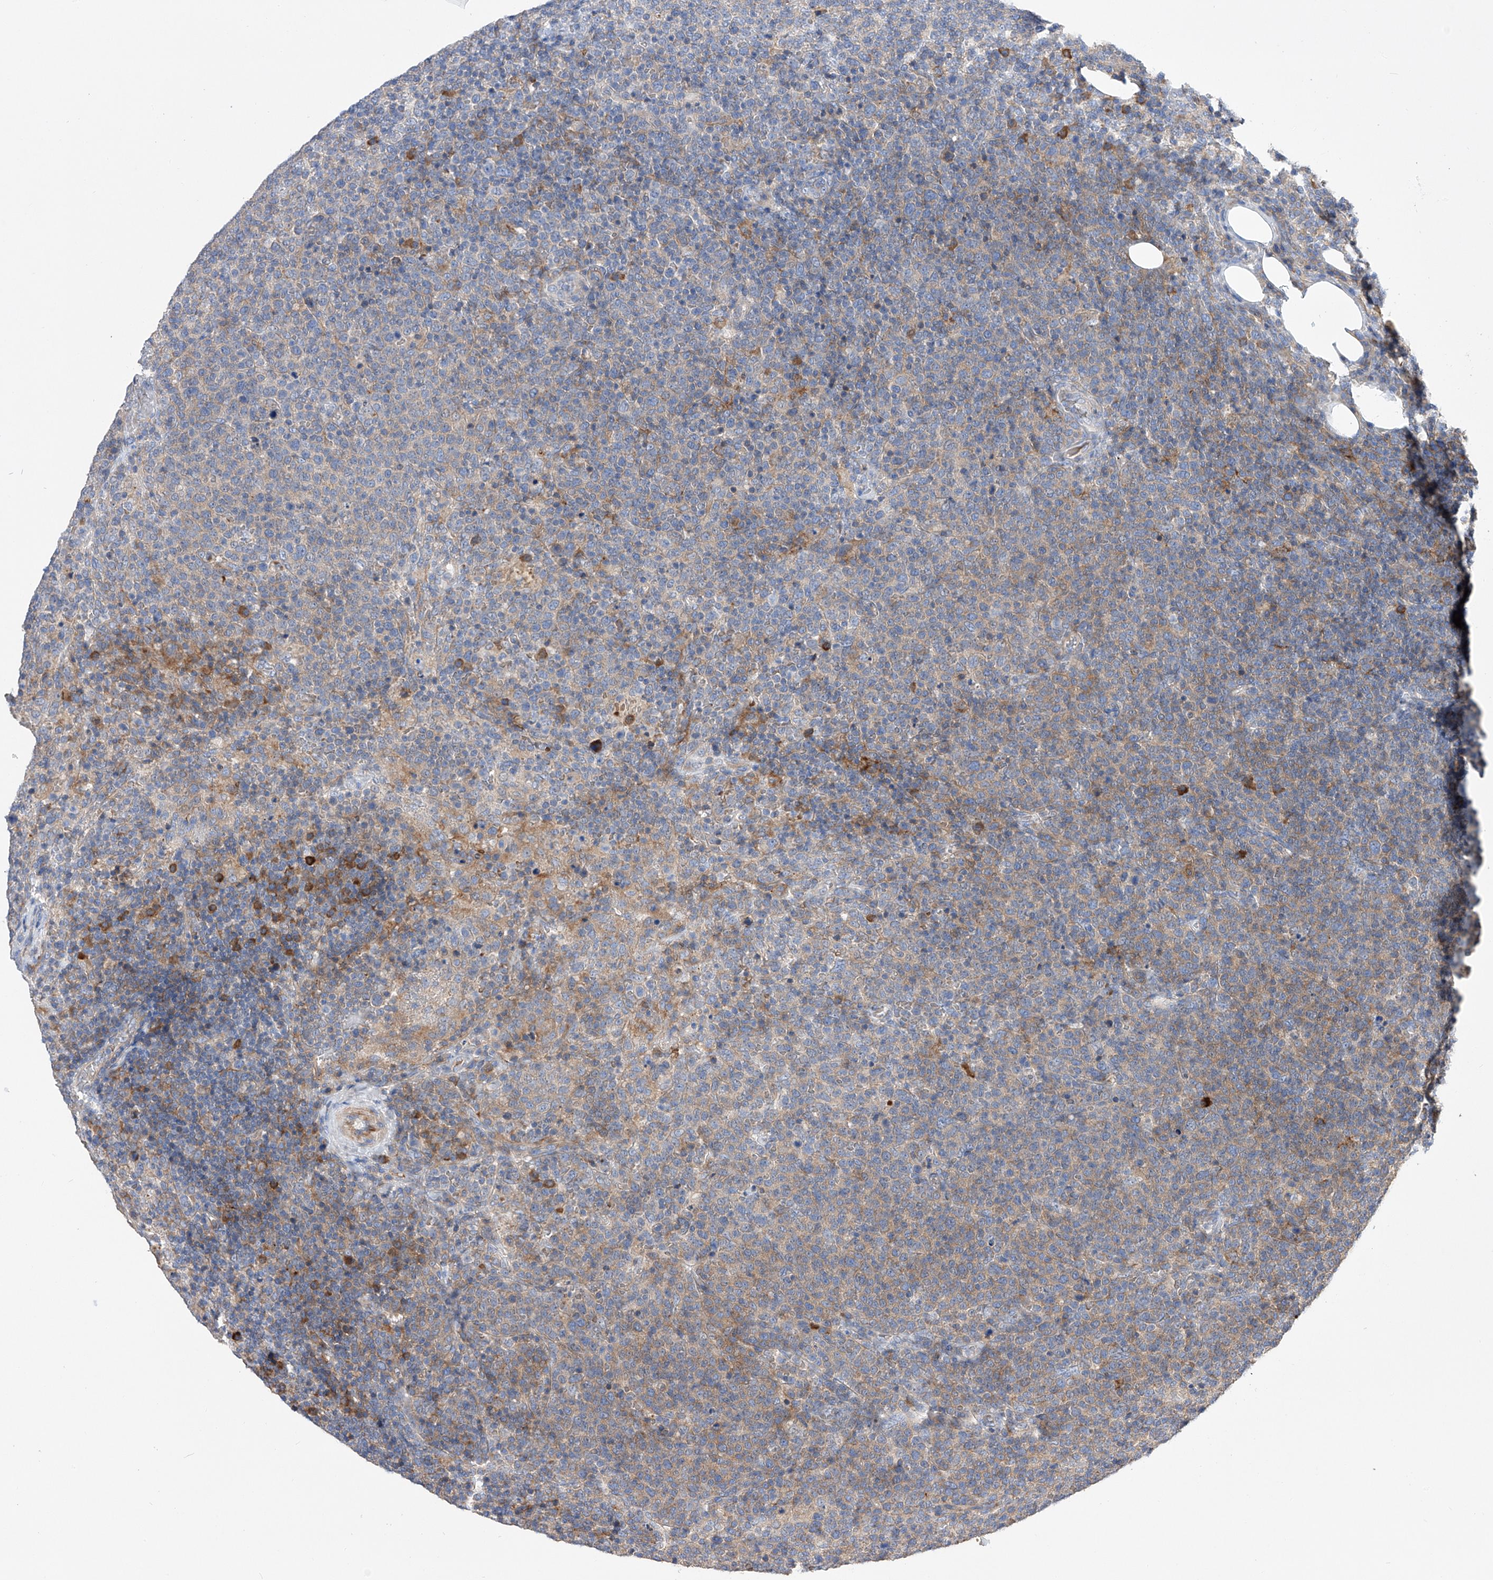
{"staining": {"intensity": "moderate", "quantity": "<25%", "location": "cytoplasmic/membranous"}, "tissue": "lymphoma", "cell_type": "Tumor cells", "image_type": "cancer", "snomed": [{"axis": "morphology", "description": "Malignant lymphoma, non-Hodgkin's type, High grade"}, {"axis": "topography", "description": "Lymph node"}], "caption": "Moderate cytoplasmic/membranous protein positivity is seen in about <25% of tumor cells in lymphoma. Ihc stains the protein of interest in brown and the nuclei are stained blue.", "gene": "NFATC4", "patient": {"sex": "male", "age": 61}}